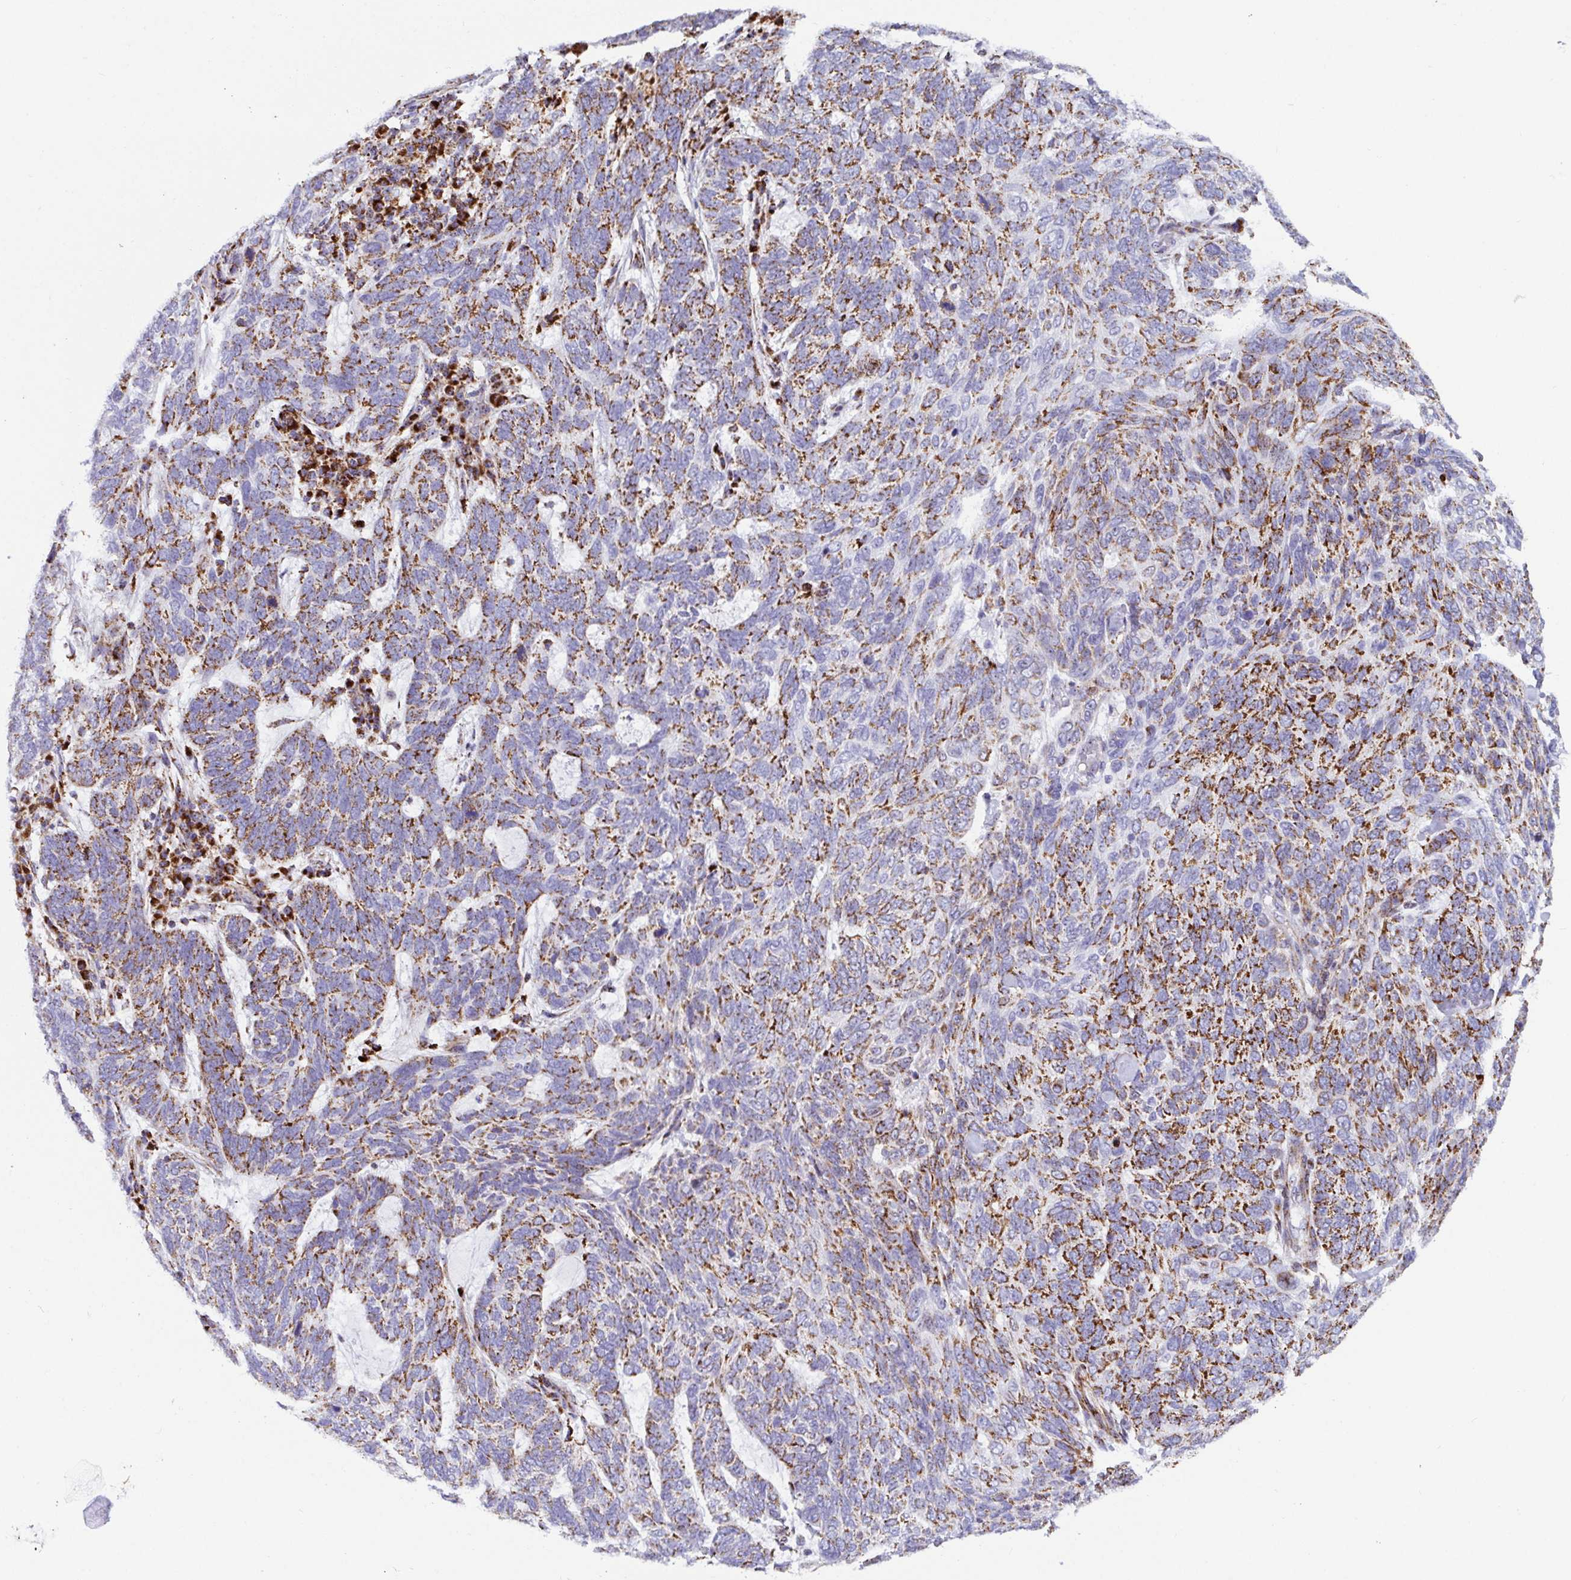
{"staining": {"intensity": "strong", "quantity": "25%-75%", "location": "cytoplasmic/membranous"}, "tissue": "skin cancer", "cell_type": "Tumor cells", "image_type": "cancer", "snomed": [{"axis": "morphology", "description": "Basal cell carcinoma"}, {"axis": "topography", "description": "Skin"}], "caption": "Protein staining displays strong cytoplasmic/membranous staining in about 25%-75% of tumor cells in basal cell carcinoma (skin).", "gene": "ATP5MJ", "patient": {"sex": "female", "age": 65}}